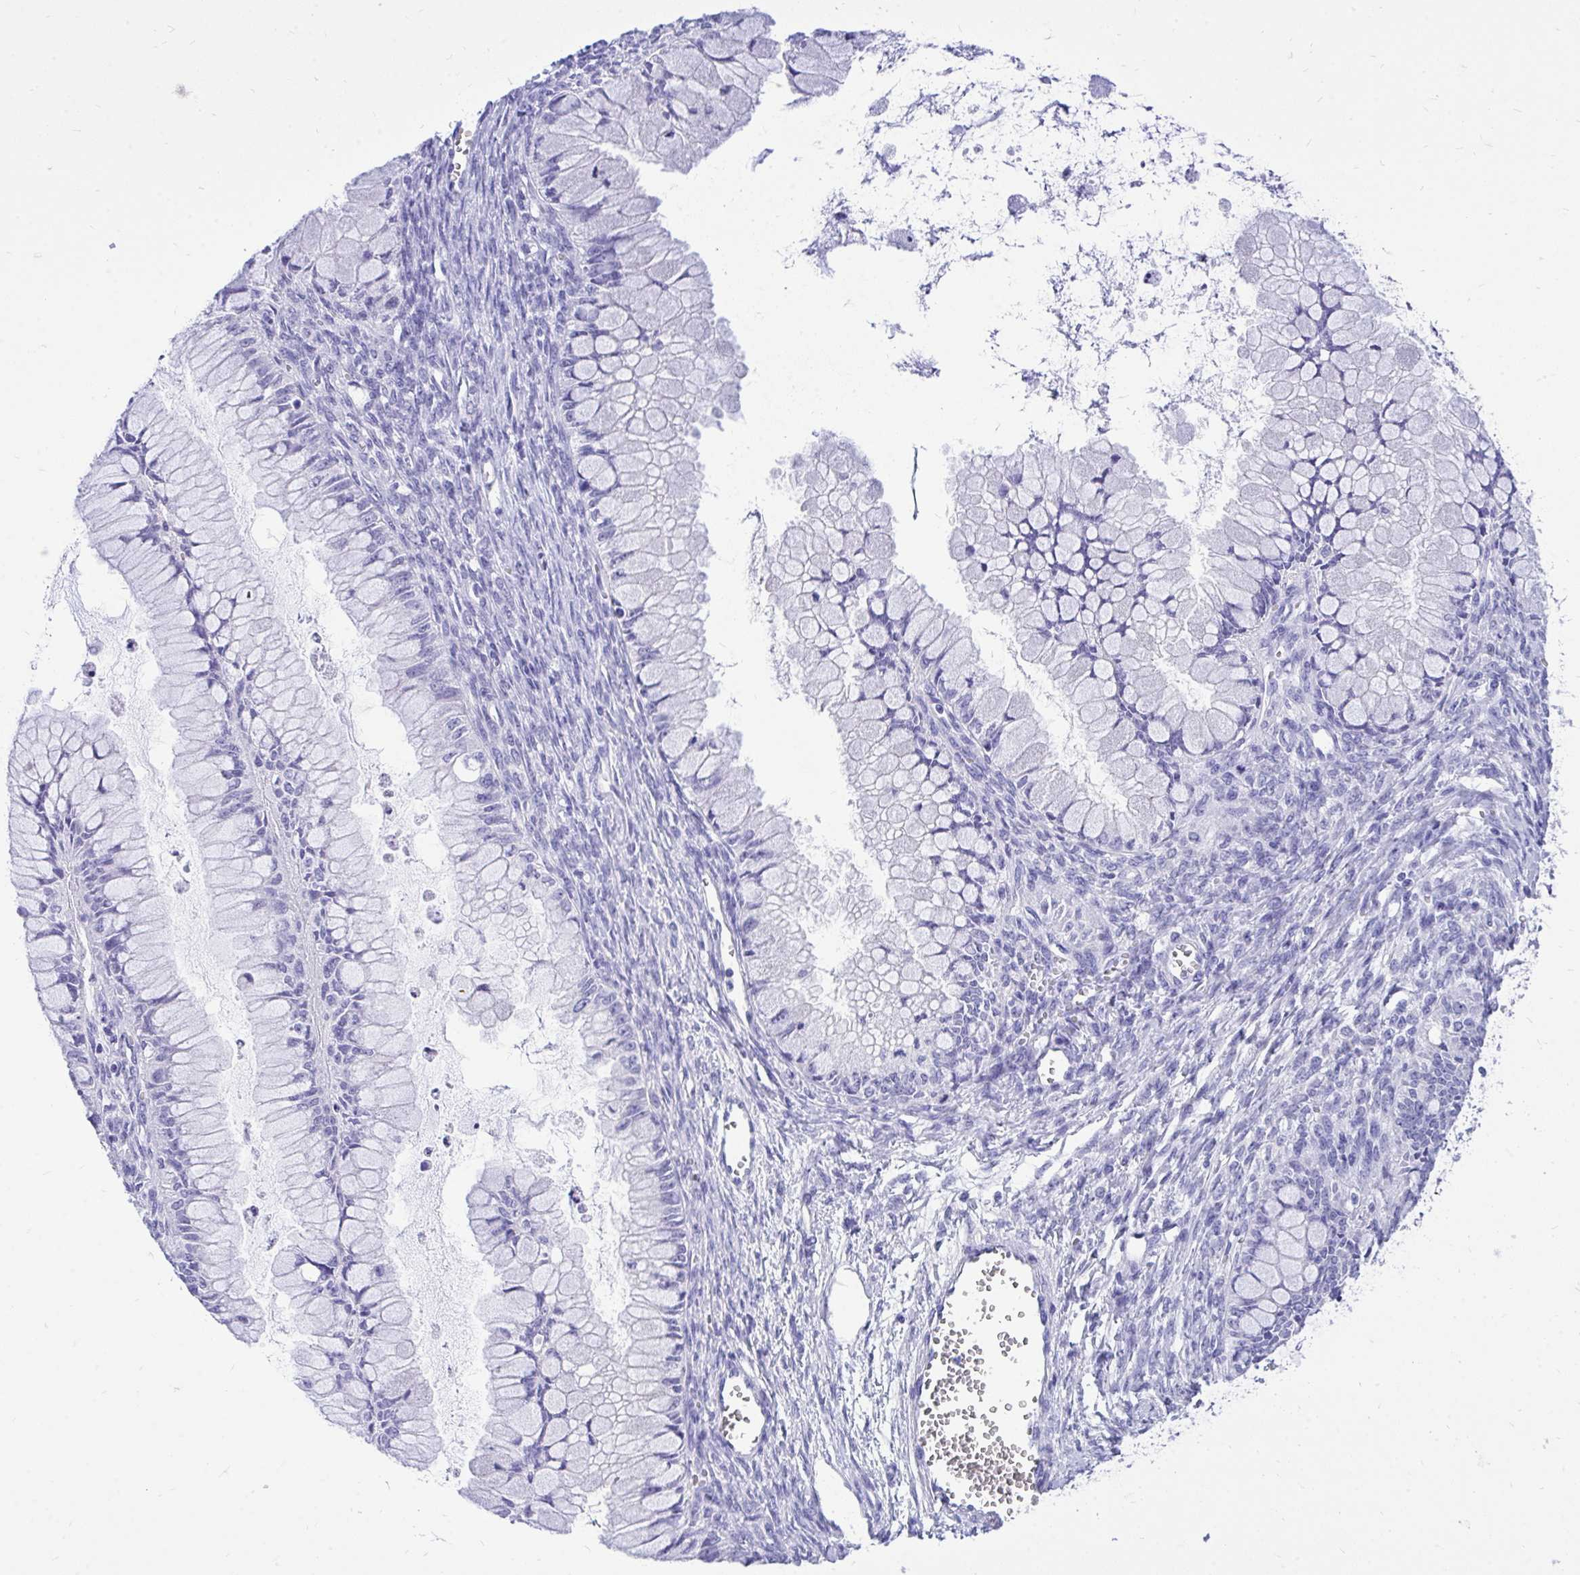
{"staining": {"intensity": "negative", "quantity": "none", "location": "none"}, "tissue": "ovarian cancer", "cell_type": "Tumor cells", "image_type": "cancer", "snomed": [{"axis": "morphology", "description": "Cystadenocarcinoma, mucinous, NOS"}, {"axis": "topography", "description": "Ovary"}], "caption": "High power microscopy photomicrograph of an immunohistochemistry histopathology image of mucinous cystadenocarcinoma (ovarian), revealing no significant expression in tumor cells.", "gene": "MON1A", "patient": {"sex": "female", "age": 34}}